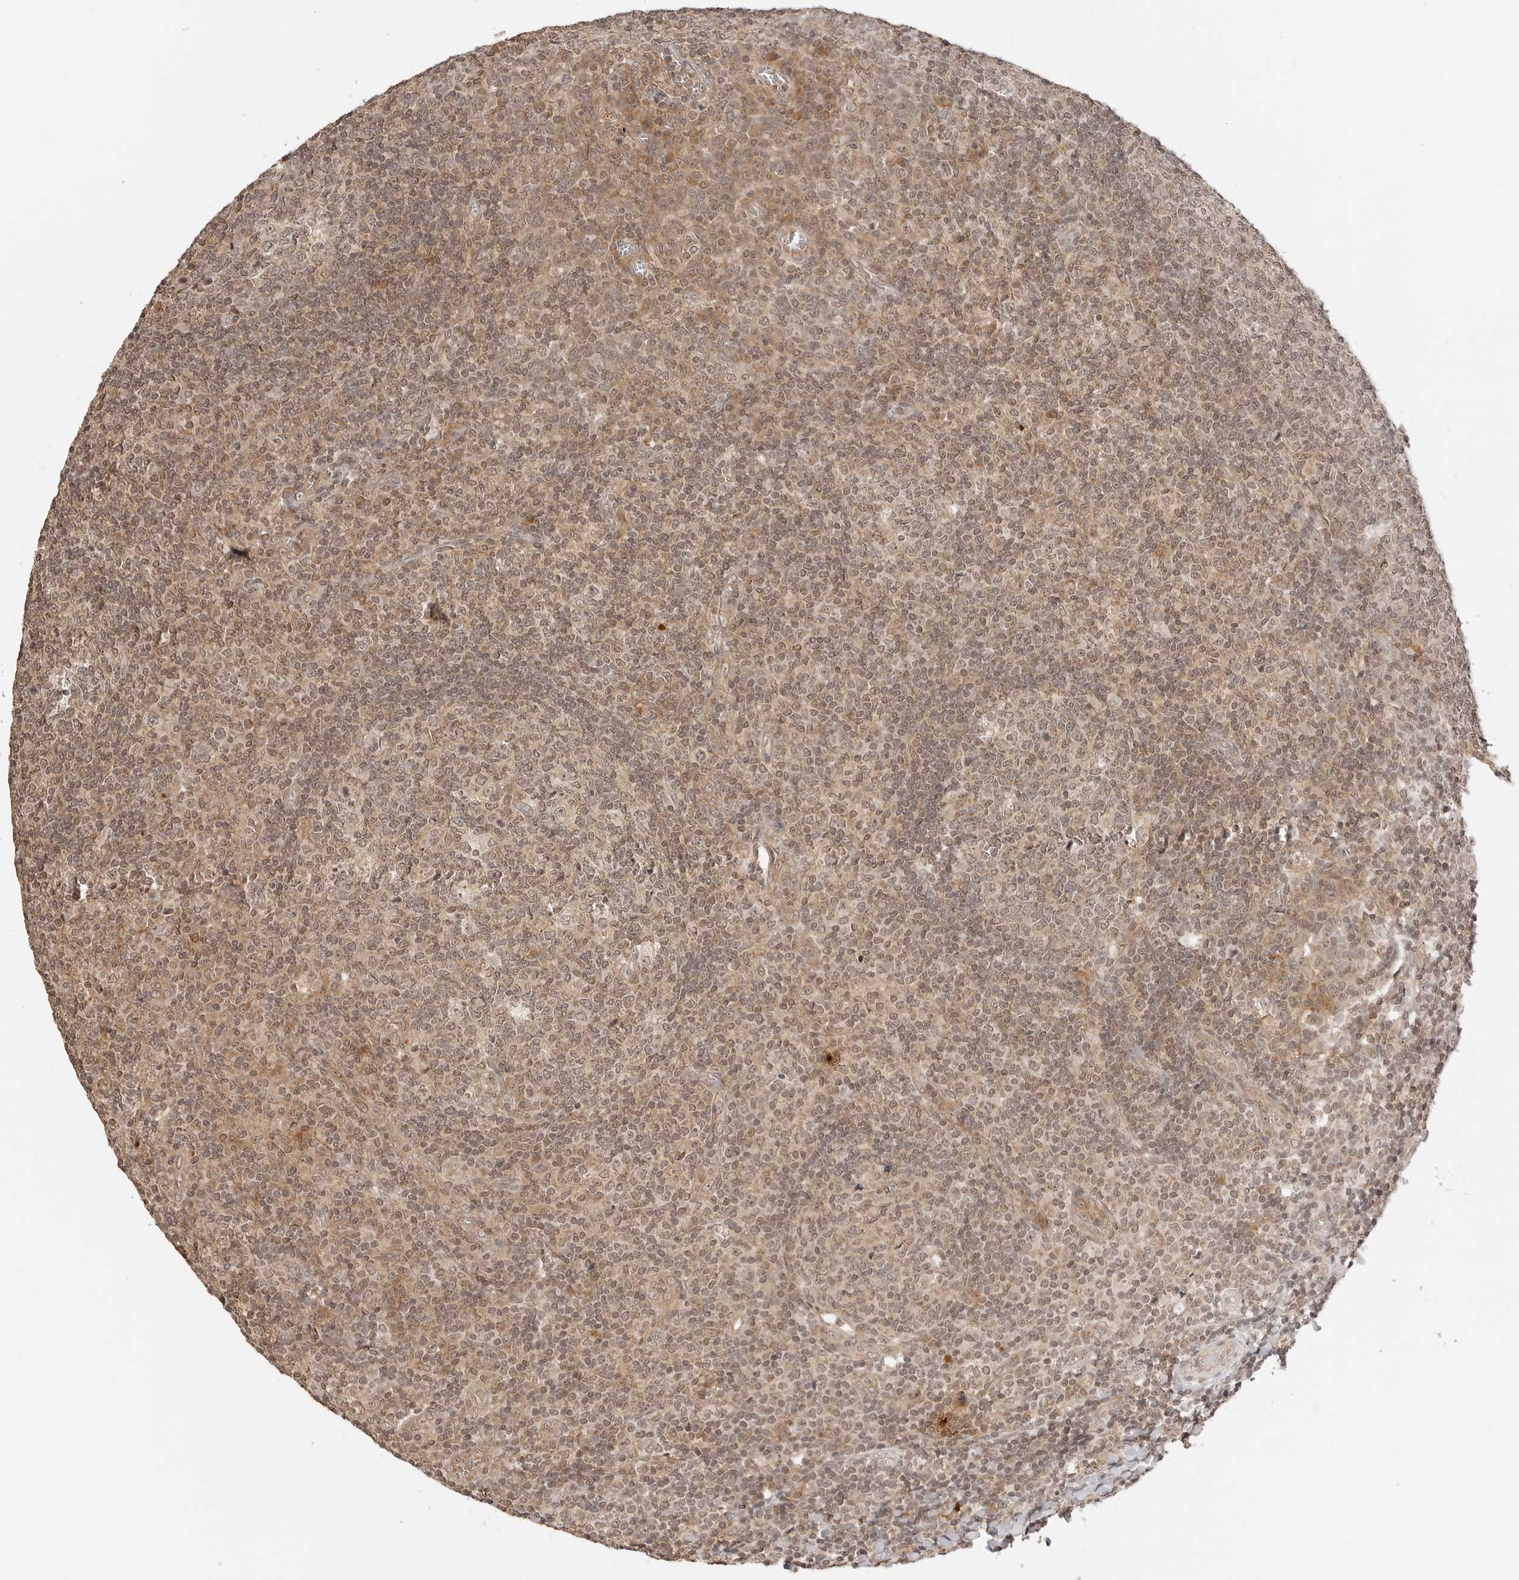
{"staining": {"intensity": "weak", "quantity": ">75%", "location": "cytoplasmic/membranous,nuclear"}, "tissue": "tonsil", "cell_type": "Germinal center cells", "image_type": "normal", "snomed": [{"axis": "morphology", "description": "Normal tissue, NOS"}, {"axis": "topography", "description": "Tonsil"}], "caption": "Weak cytoplasmic/membranous,nuclear positivity for a protein is present in approximately >75% of germinal center cells of unremarkable tonsil using IHC.", "gene": "GPR34", "patient": {"sex": "female", "age": 19}}